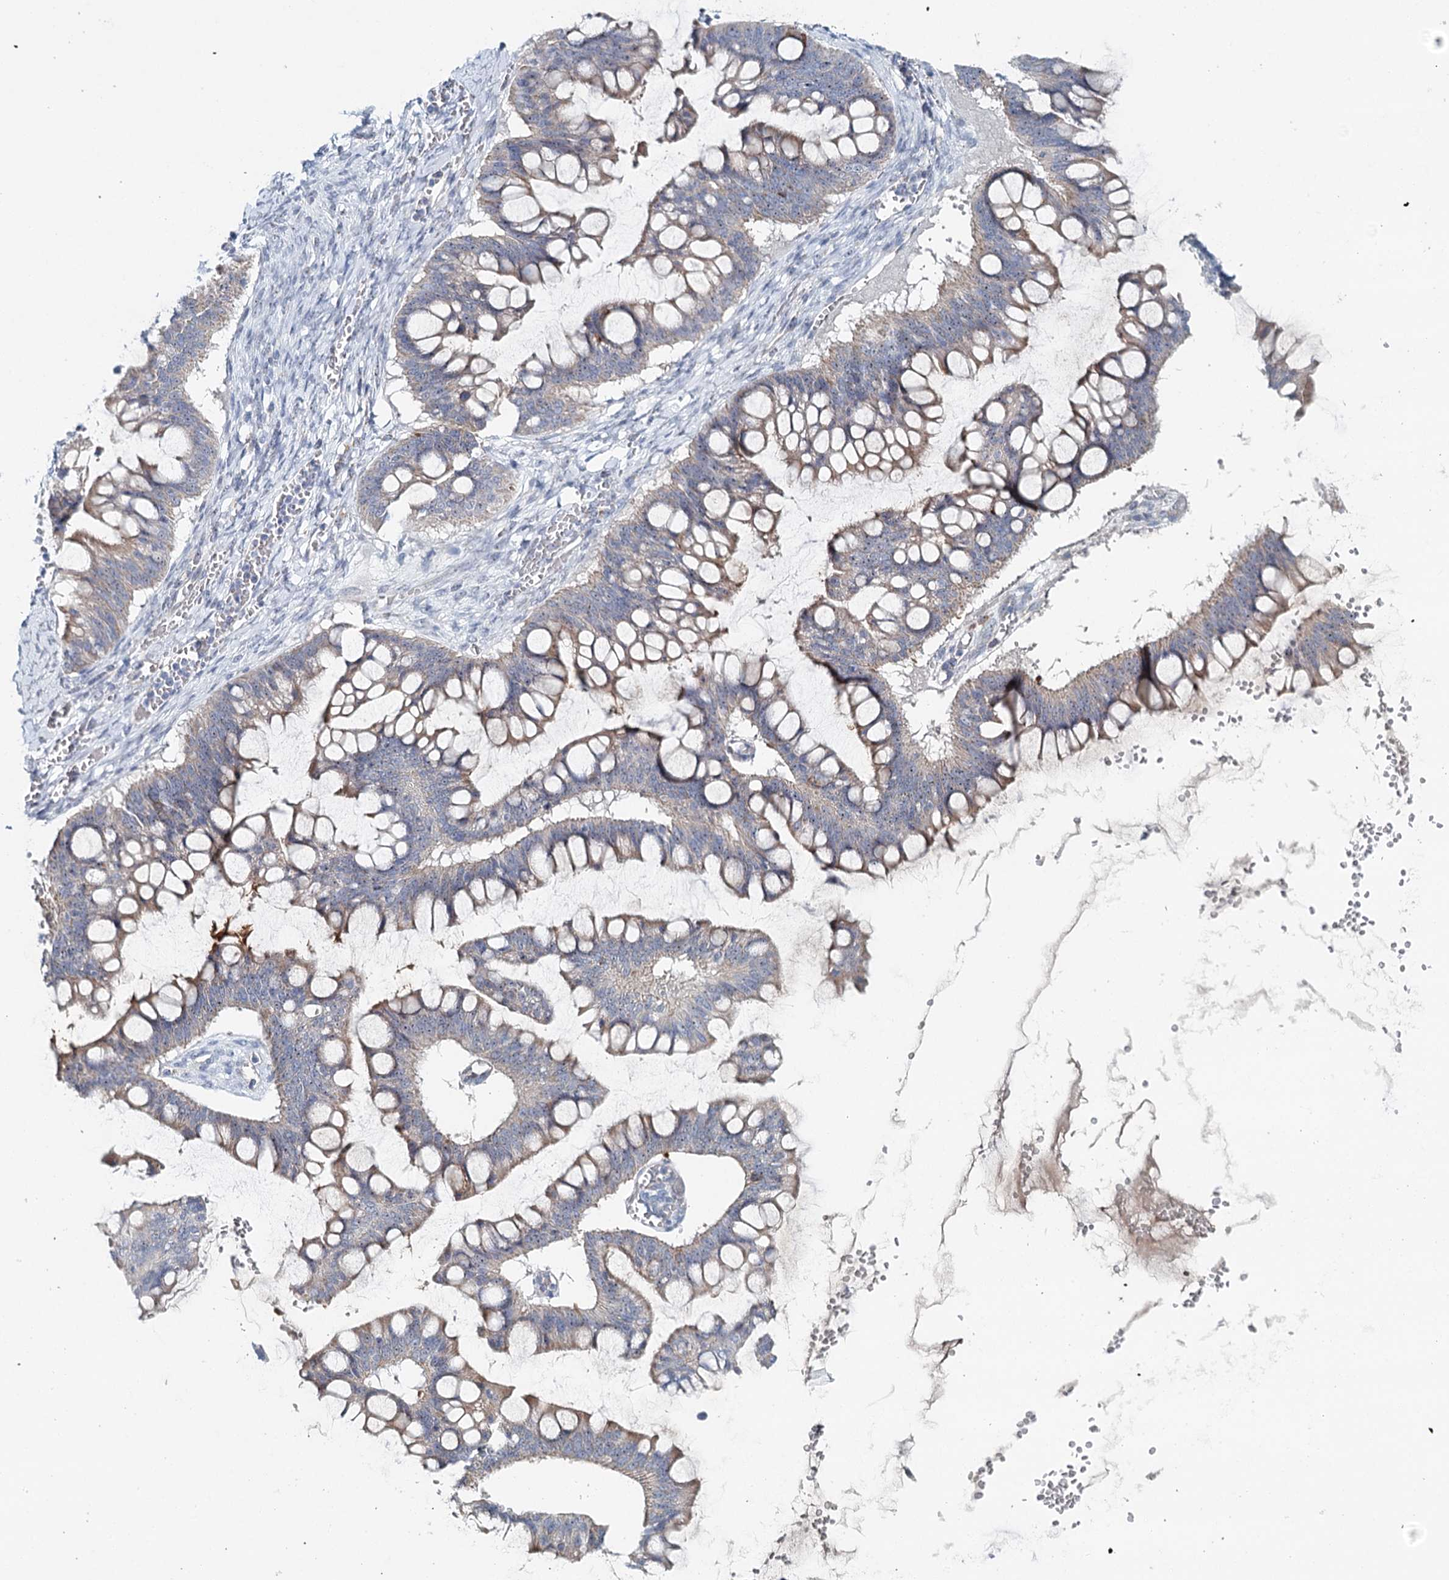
{"staining": {"intensity": "weak", "quantity": "25%-75%", "location": "cytoplasmic/membranous"}, "tissue": "ovarian cancer", "cell_type": "Tumor cells", "image_type": "cancer", "snomed": [{"axis": "morphology", "description": "Cystadenocarcinoma, mucinous, NOS"}, {"axis": "topography", "description": "Ovary"}], "caption": "This histopathology image shows mucinous cystadenocarcinoma (ovarian) stained with immunohistochemistry (IHC) to label a protein in brown. The cytoplasmic/membranous of tumor cells show weak positivity for the protein. Nuclei are counter-stained blue.", "gene": "RBM43", "patient": {"sex": "female", "age": 73}}